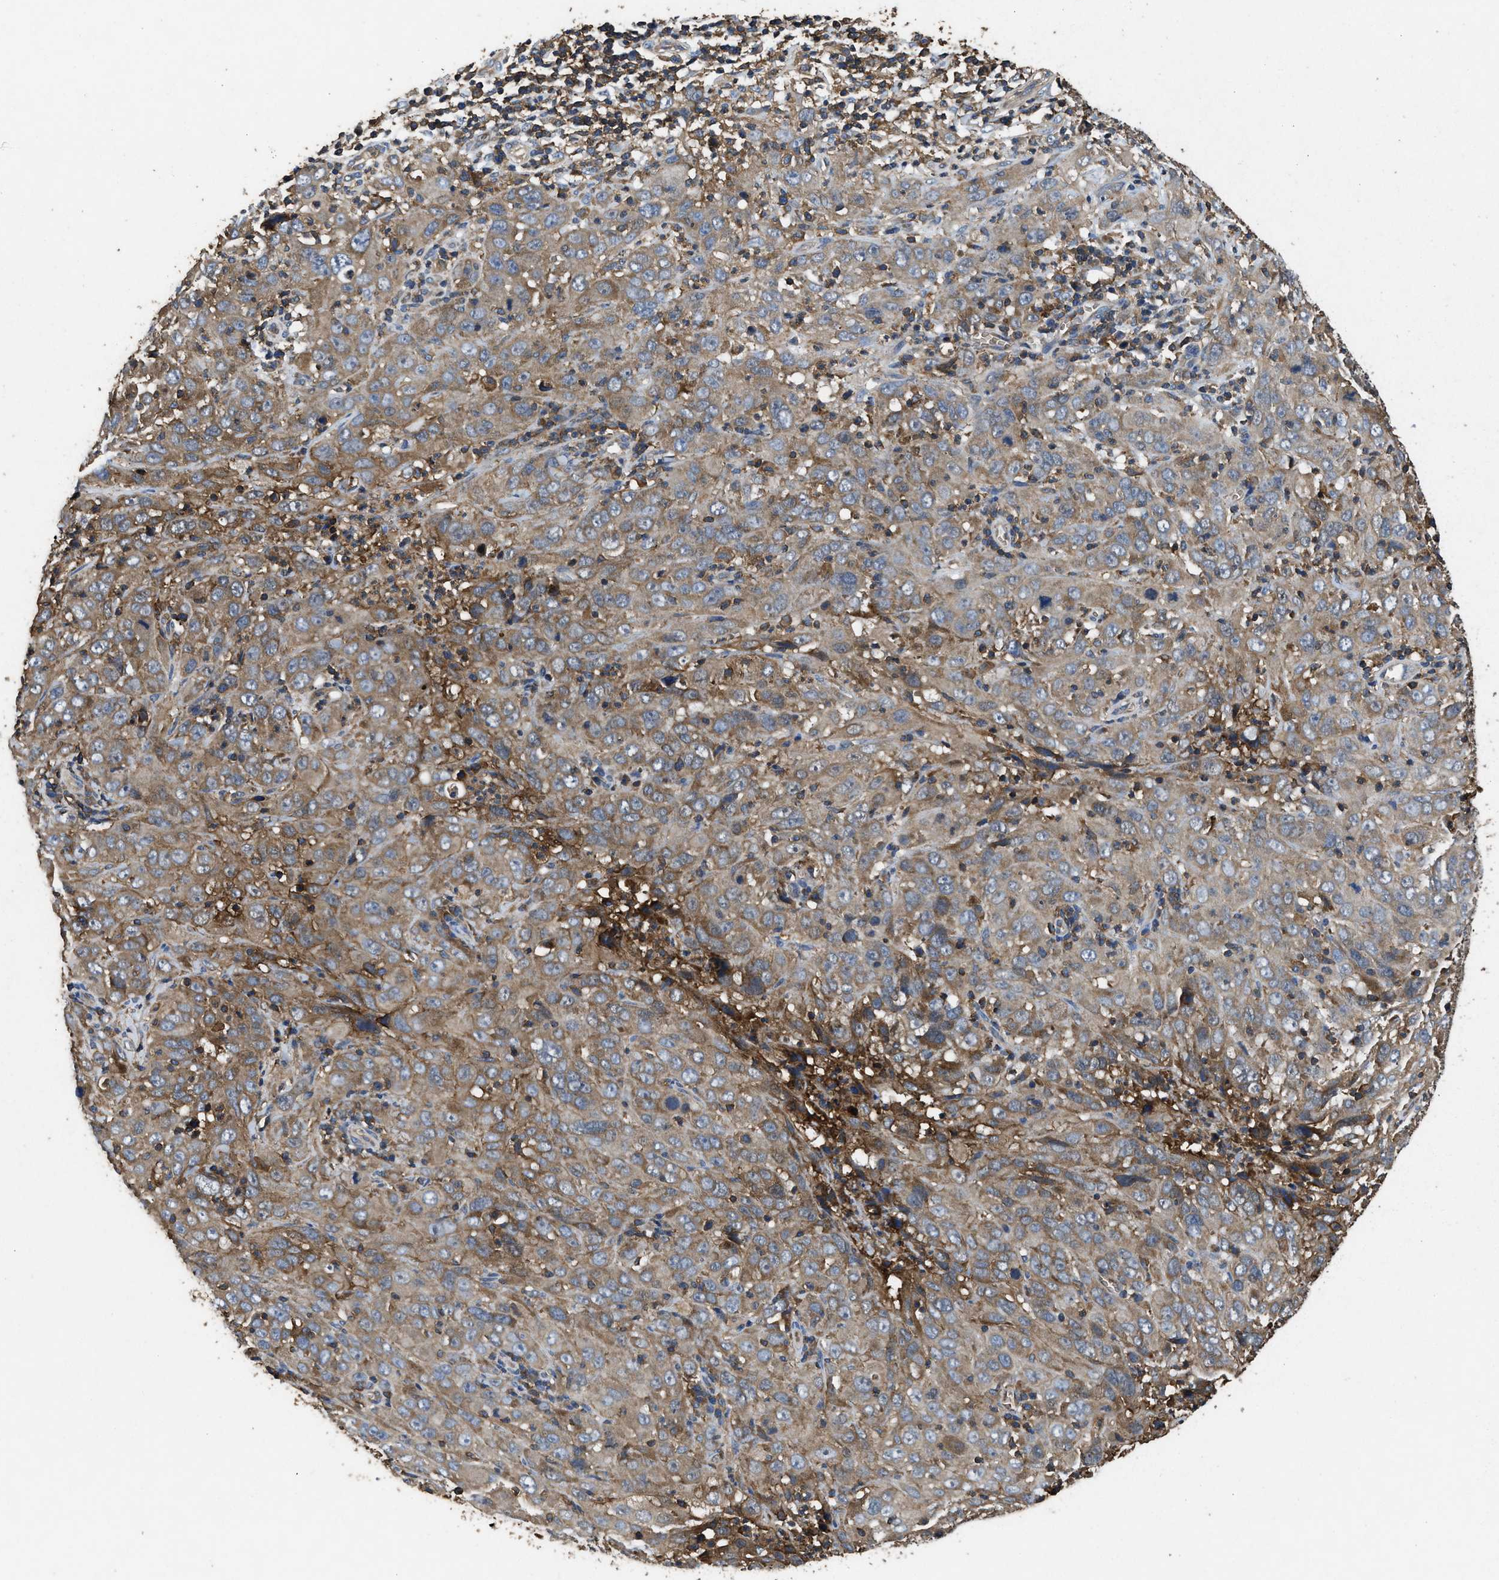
{"staining": {"intensity": "moderate", "quantity": ">75%", "location": "cytoplasmic/membranous"}, "tissue": "cervical cancer", "cell_type": "Tumor cells", "image_type": "cancer", "snomed": [{"axis": "morphology", "description": "Squamous cell carcinoma, NOS"}, {"axis": "topography", "description": "Cervix"}], "caption": "Squamous cell carcinoma (cervical) was stained to show a protein in brown. There is medium levels of moderate cytoplasmic/membranous positivity in approximately >75% of tumor cells.", "gene": "LINGO2", "patient": {"sex": "female", "age": 32}}